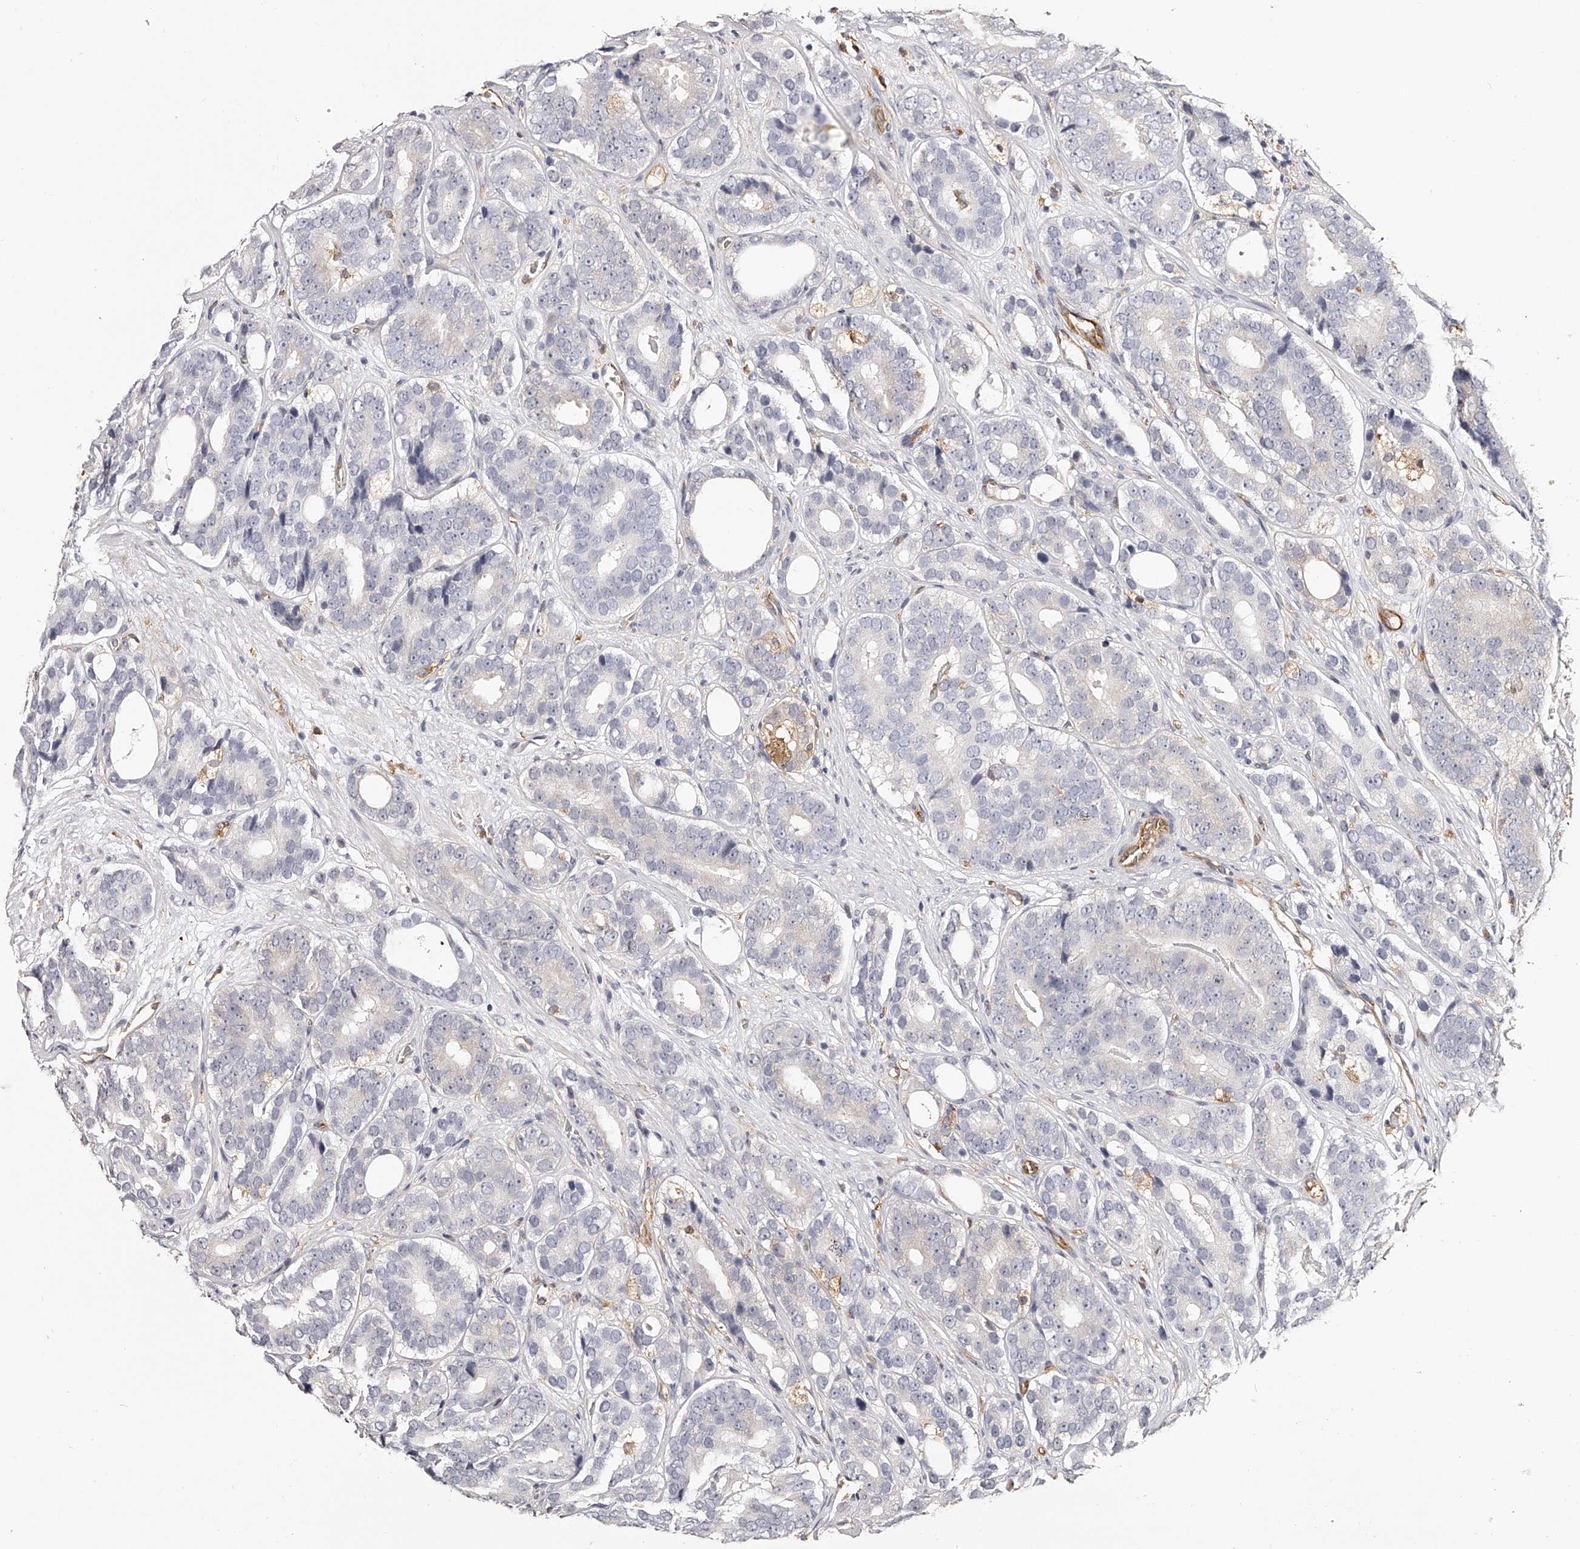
{"staining": {"intensity": "moderate", "quantity": "25%-75%", "location": "cytoplasmic/membranous"}, "tissue": "prostate cancer", "cell_type": "Tumor cells", "image_type": "cancer", "snomed": [{"axis": "morphology", "description": "Adenocarcinoma, High grade"}, {"axis": "topography", "description": "Prostate"}], "caption": "Immunohistochemistry (IHC) image of human adenocarcinoma (high-grade) (prostate) stained for a protein (brown), which demonstrates medium levels of moderate cytoplasmic/membranous positivity in about 25%-75% of tumor cells.", "gene": "LAP3", "patient": {"sex": "male", "age": 56}}